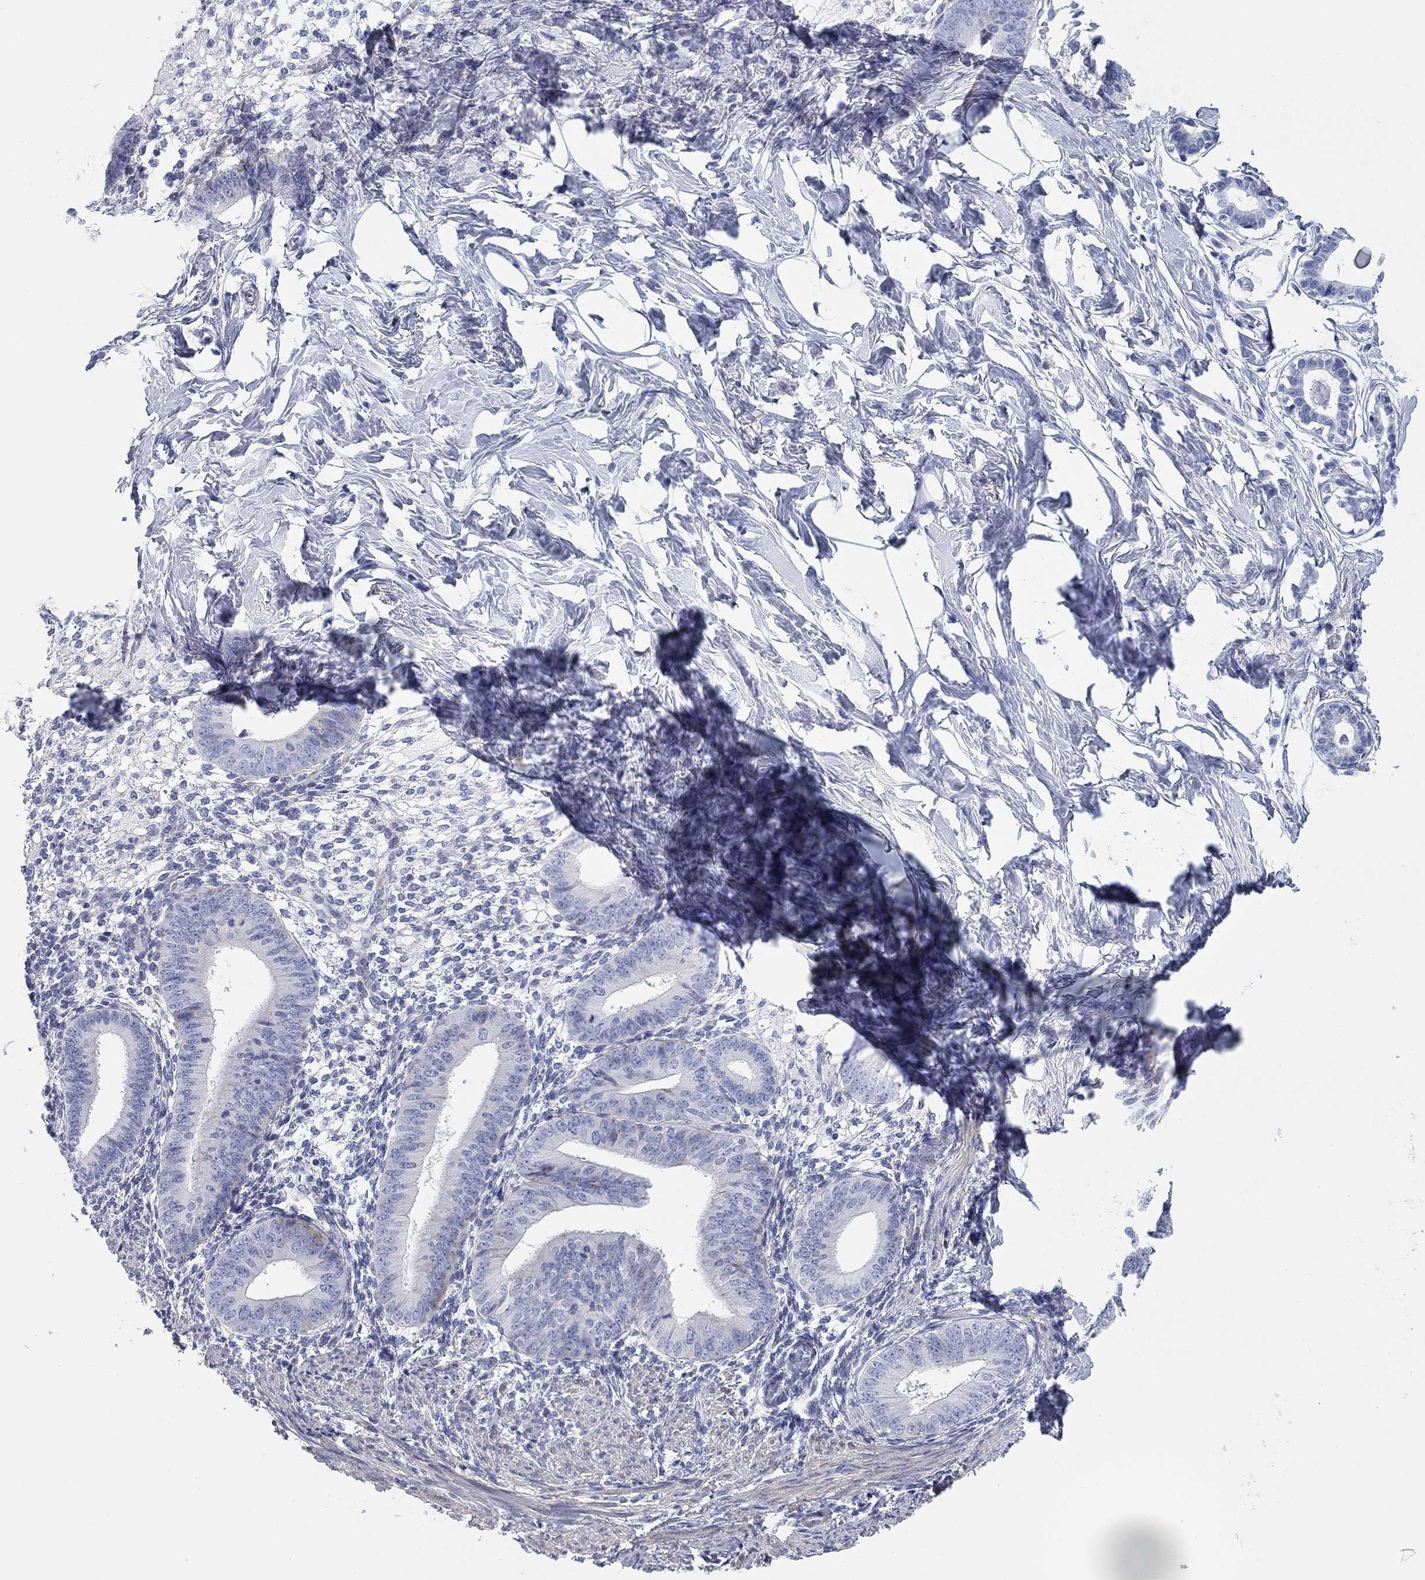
{"staining": {"intensity": "negative", "quantity": "none", "location": "none"}, "tissue": "endometrium", "cell_type": "Cells in endometrial stroma", "image_type": "normal", "snomed": [{"axis": "morphology", "description": "Normal tissue, NOS"}, {"axis": "topography", "description": "Endometrium"}], "caption": "Immunohistochemistry photomicrograph of benign endometrium stained for a protein (brown), which exhibits no expression in cells in endometrial stroma.", "gene": "CHI3L2", "patient": {"sex": "female", "age": 39}}